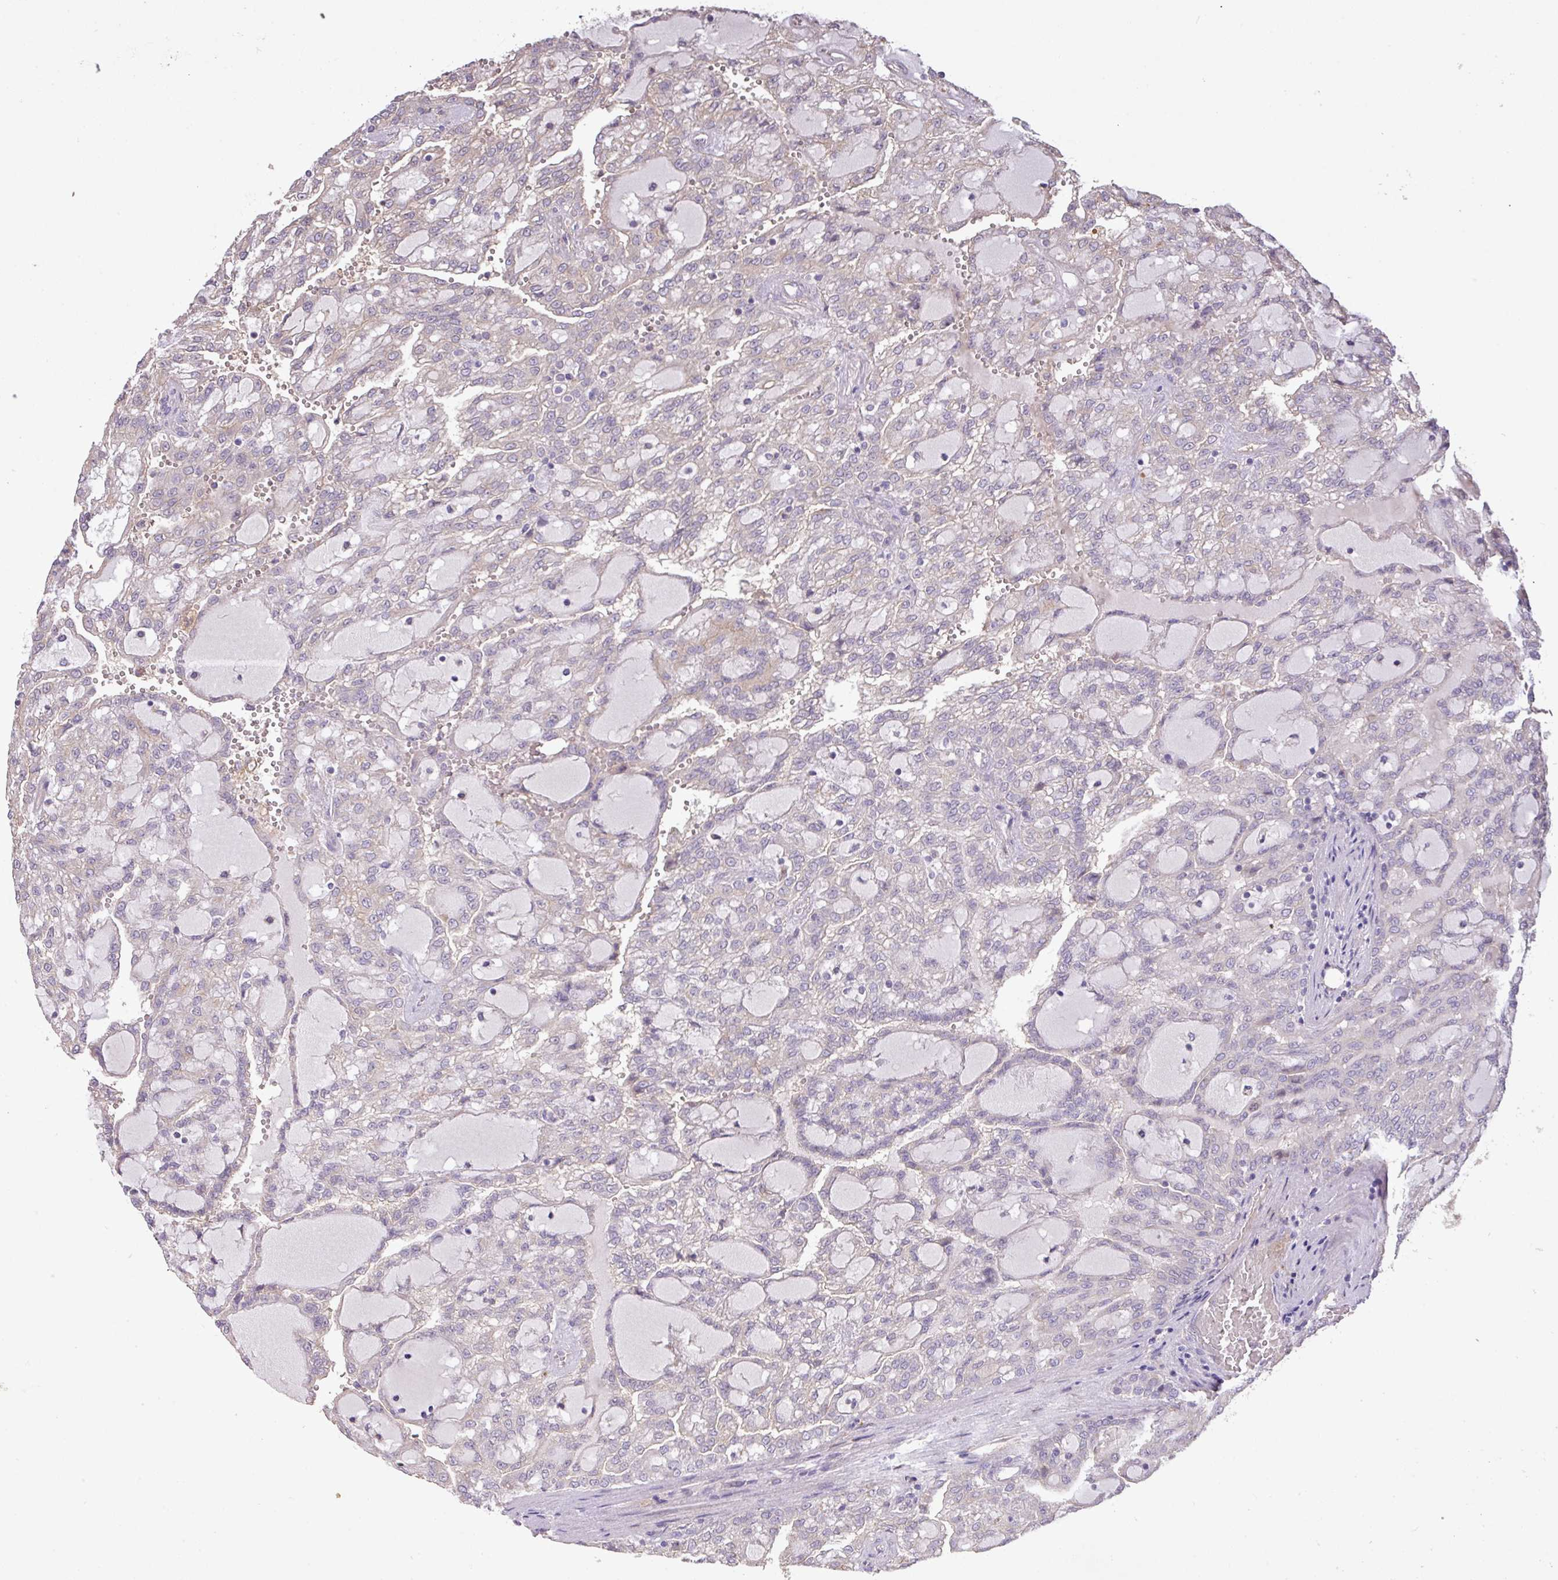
{"staining": {"intensity": "weak", "quantity": "25%-75%", "location": "cytoplasmic/membranous"}, "tissue": "renal cancer", "cell_type": "Tumor cells", "image_type": "cancer", "snomed": [{"axis": "morphology", "description": "Adenocarcinoma, NOS"}, {"axis": "topography", "description": "Kidney"}], "caption": "Immunohistochemistry (IHC) (DAB (3,3'-diaminobenzidine)) staining of renal adenocarcinoma demonstrates weak cytoplasmic/membranous protein staining in approximately 25%-75% of tumor cells.", "gene": "PRADC1", "patient": {"sex": "male", "age": 63}}